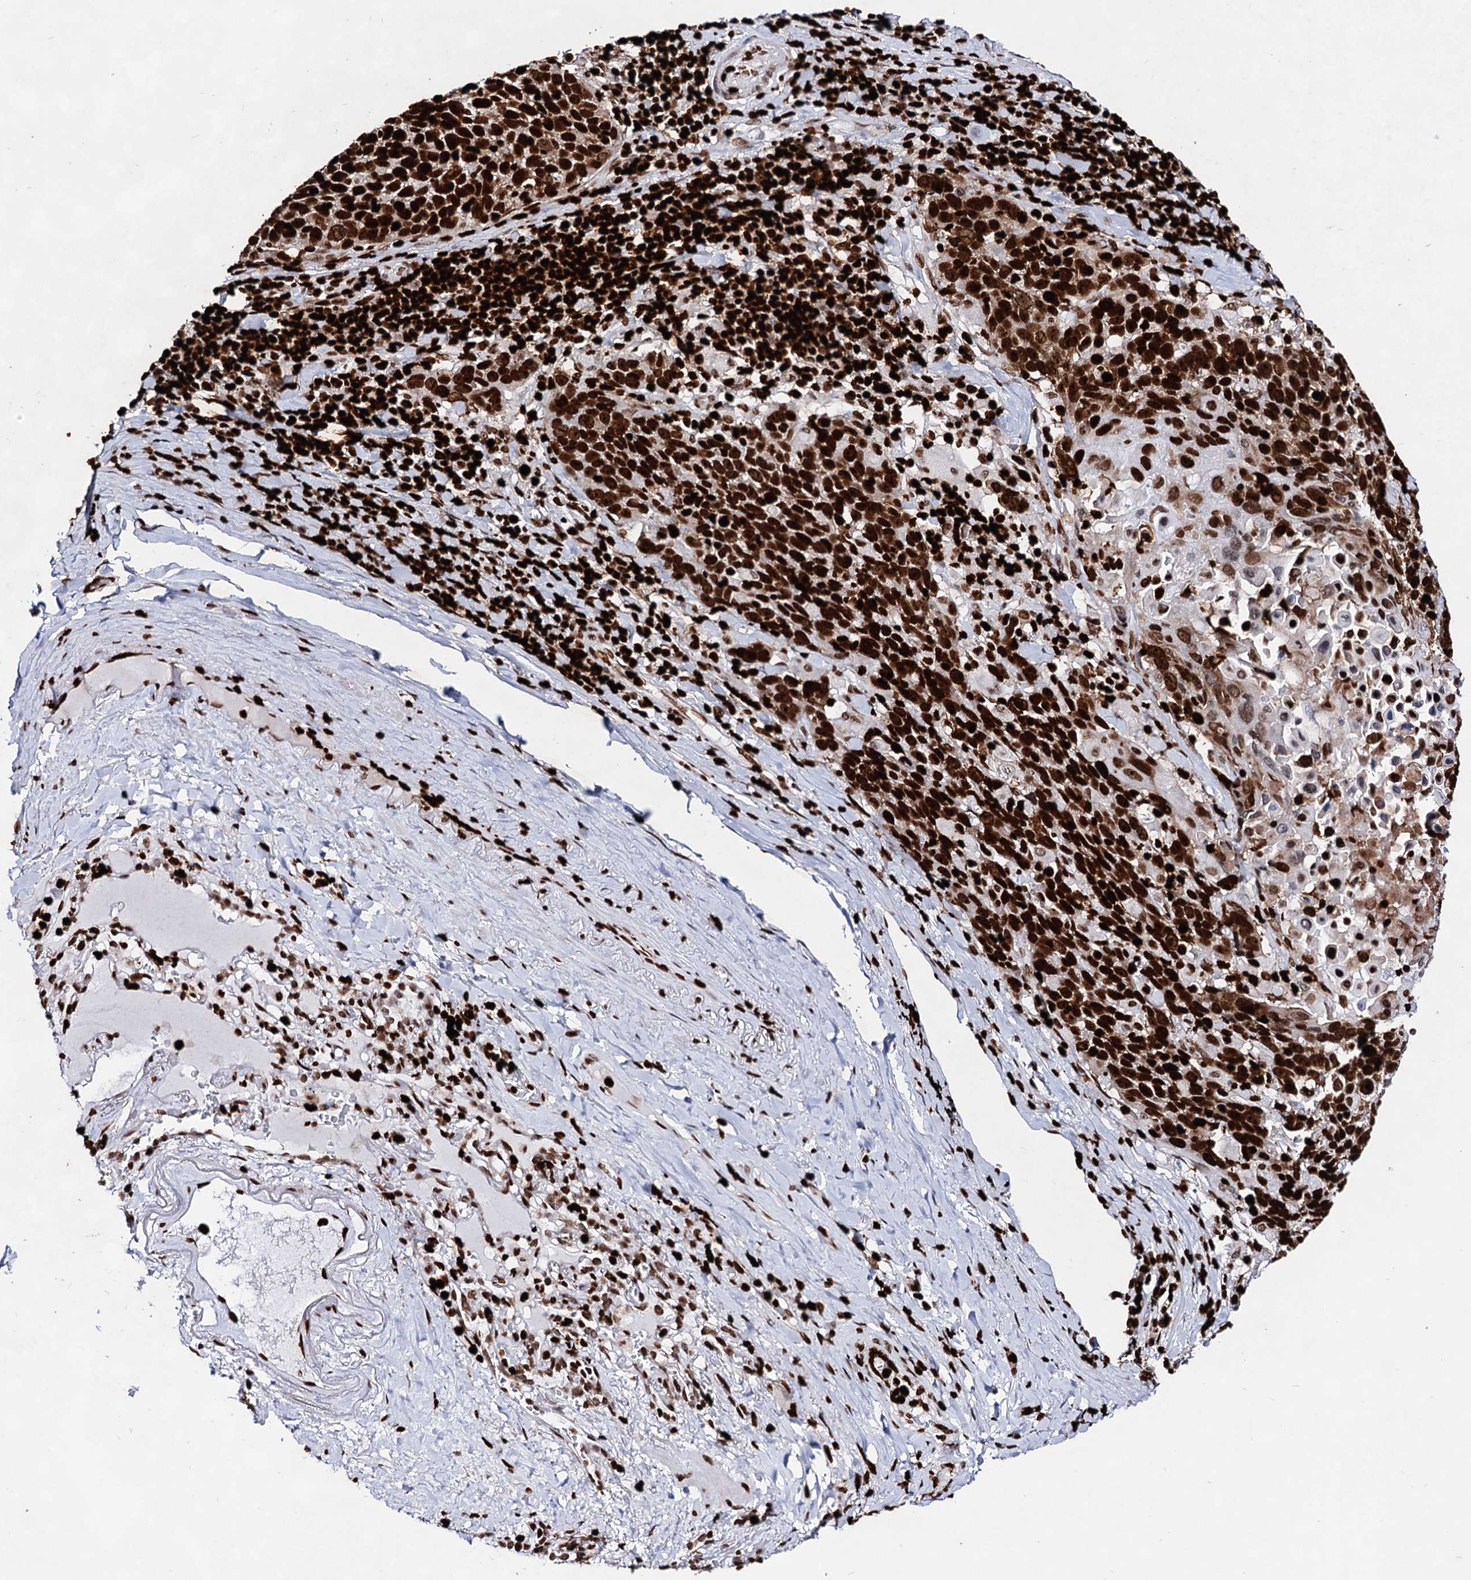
{"staining": {"intensity": "strong", "quantity": ">75%", "location": "nuclear"}, "tissue": "lung cancer", "cell_type": "Tumor cells", "image_type": "cancer", "snomed": [{"axis": "morphology", "description": "Squamous cell carcinoma, NOS"}, {"axis": "topography", "description": "Lung"}], "caption": "IHC histopathology image of neoplastic tissue: lung cancer stained using immunohistochemistry (IHC) demonstrates high levels of strong protein expression localized specifically in the nuclear of tumor cells, appearing as a nuclear brown color.", "gene": "HMGB2", "patient": {"sex": "male", "age": 66}}